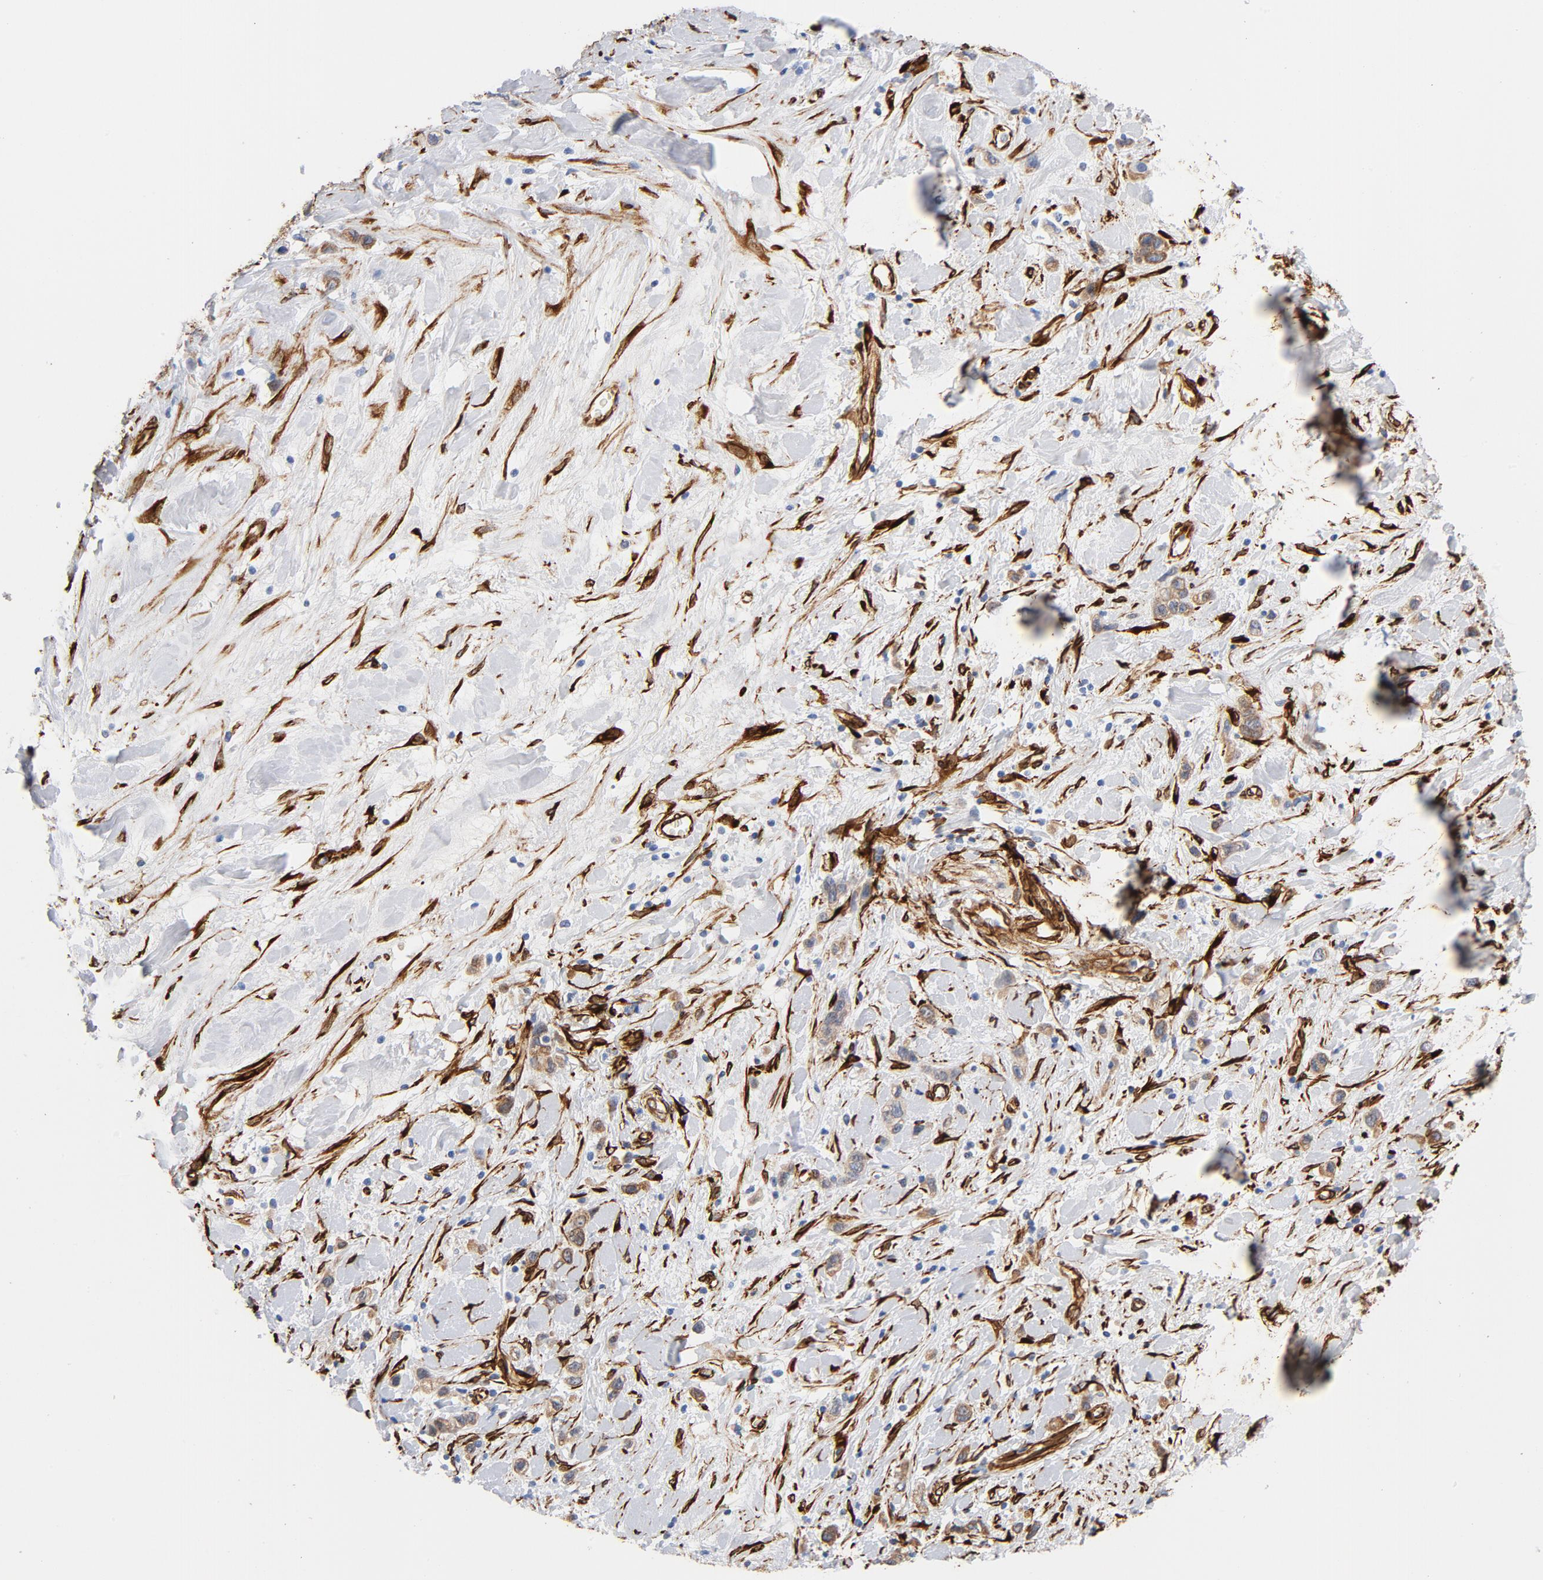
{"staining": {"intensity": "weak", "quantity": ">75%", "location": "cytoplasmic/membranous"}, "tissue": "stomach cancer", "cell_type": "Tumor cells", "image_type": "cancer", "snomed": [{"axis": "morphology", "description": "Normal tissue, NOS"}, {"axis": "morphology", "description": "Adenocarcinoma, NOS"}, {"axis": "morphology", "description": "Adenocarcinoma, High grade"}, {"axis": "topography", "description": "Stomach, upper"}, {"axis": "topography", "description": "Stomach"}], "caption": "Protein staining by immunohistochemistry (IHC) shows weak cytoplasmic/membranous staining in approximately >75% of tumor cells in stomach adenocarcinoma (high-grade).", "gene": "SERPINH1", "patient": {"sex": "female", "age": 65}}